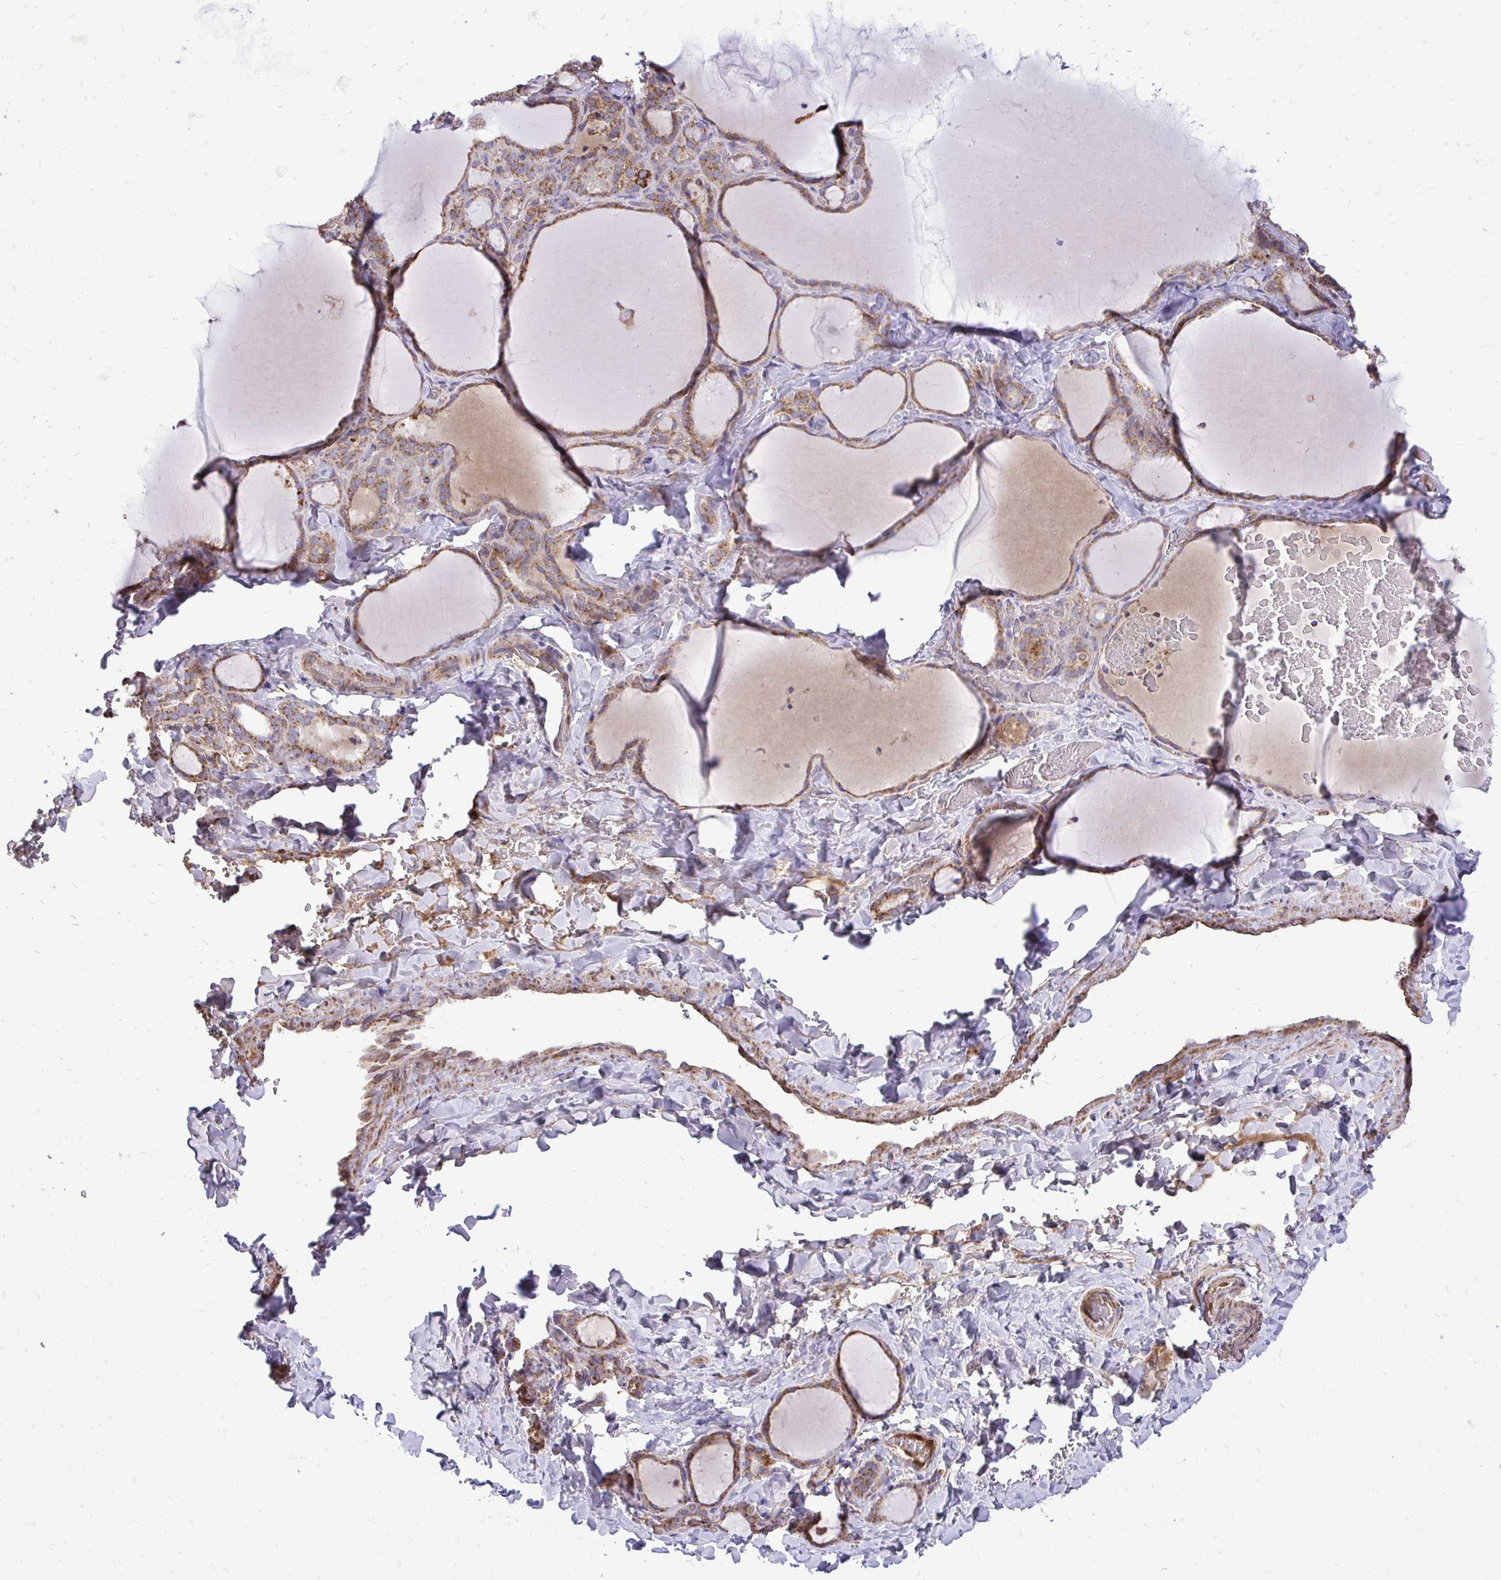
{"staining": {"intensity": "moderate", "quantity": ">75%", "location": "cytoplasmic/membranous"}, "tissue": "thyroid gland", "cell_type": "Glandular cells", "image_type": "normal", "snomed": [{"axis": "morphology", "description": "Normal tissue, NOS"}, {"axis": "topography", "description": "Thyroid gland"}], "caption": "This is an image of immunohistochemistry (IHC) staining of unremarkable thyroid gland, which shows moderate positivity in the cytoplasmic/membranous of glandular cells.", "gene": "ATP13A2", "patient": {"sex": "female", "age": 22}}